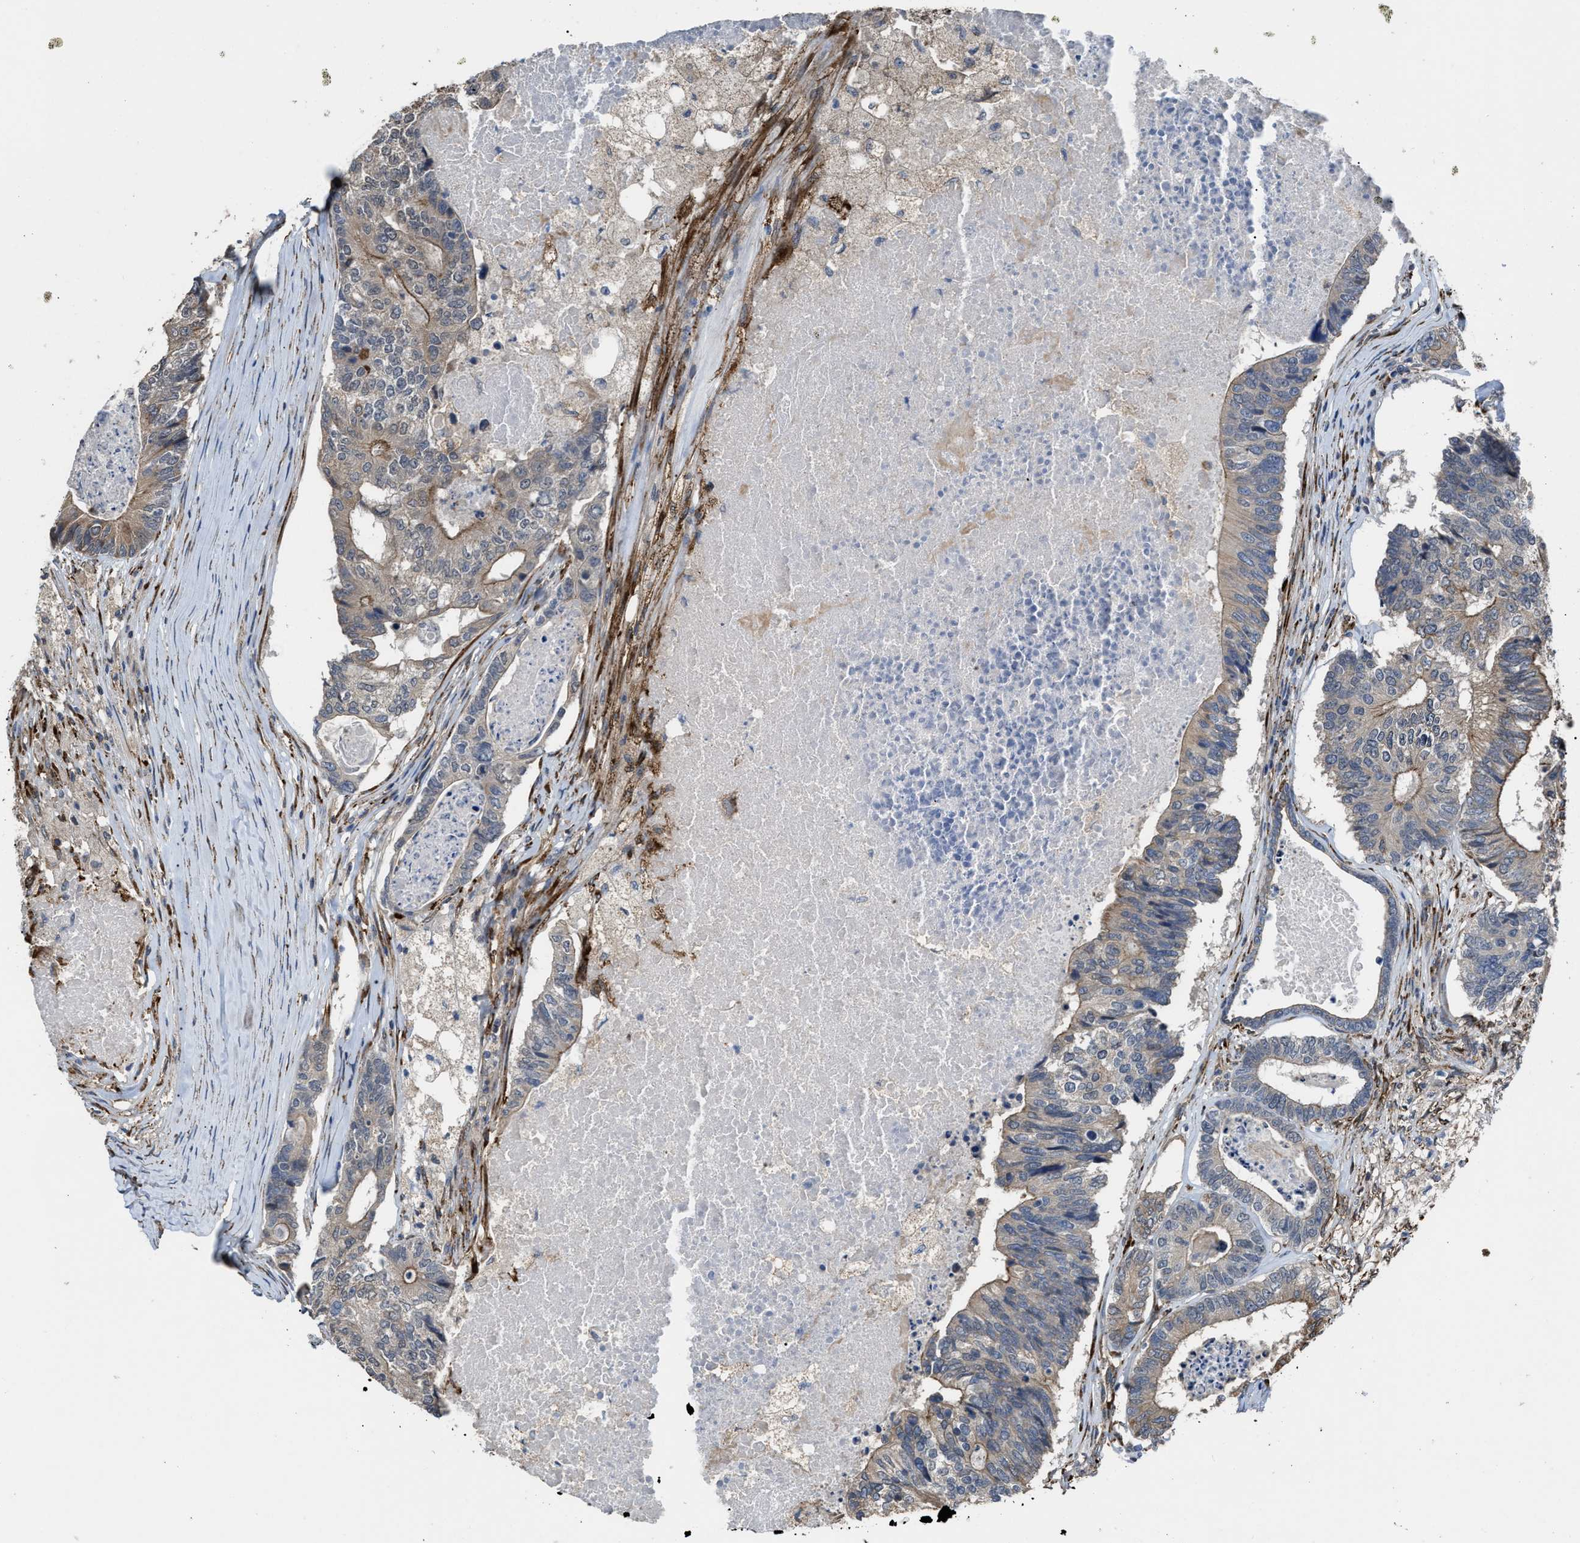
{"staining": {"intensity": "moderate", "quantity": "25%-75%", "location": "cytoplasmic/membranous"}, "tissue": "colorectal cancer", "cell_type": "Tumor cells", "image_type": "cancer", "snomed": [{"axis": "morphology", "description": "Adenocarcinoma, NOS"}, {"axis": "topography", "description": "Colon"}], "caption": "Brown immunohistochemical staining in colorectal adenocarcinoma exhibits moderate cytoplasmic/membranous staining in approximately 25%-75% of tumor cells. The staining is performed using DAB (3,3'-diaminobenzidine) brown chromogen to label protein expression. The nuclei are counter-stained blue using hematoxylin.", "gene": "SELENOM", "patient": {"sex": "female", "age": 67}}